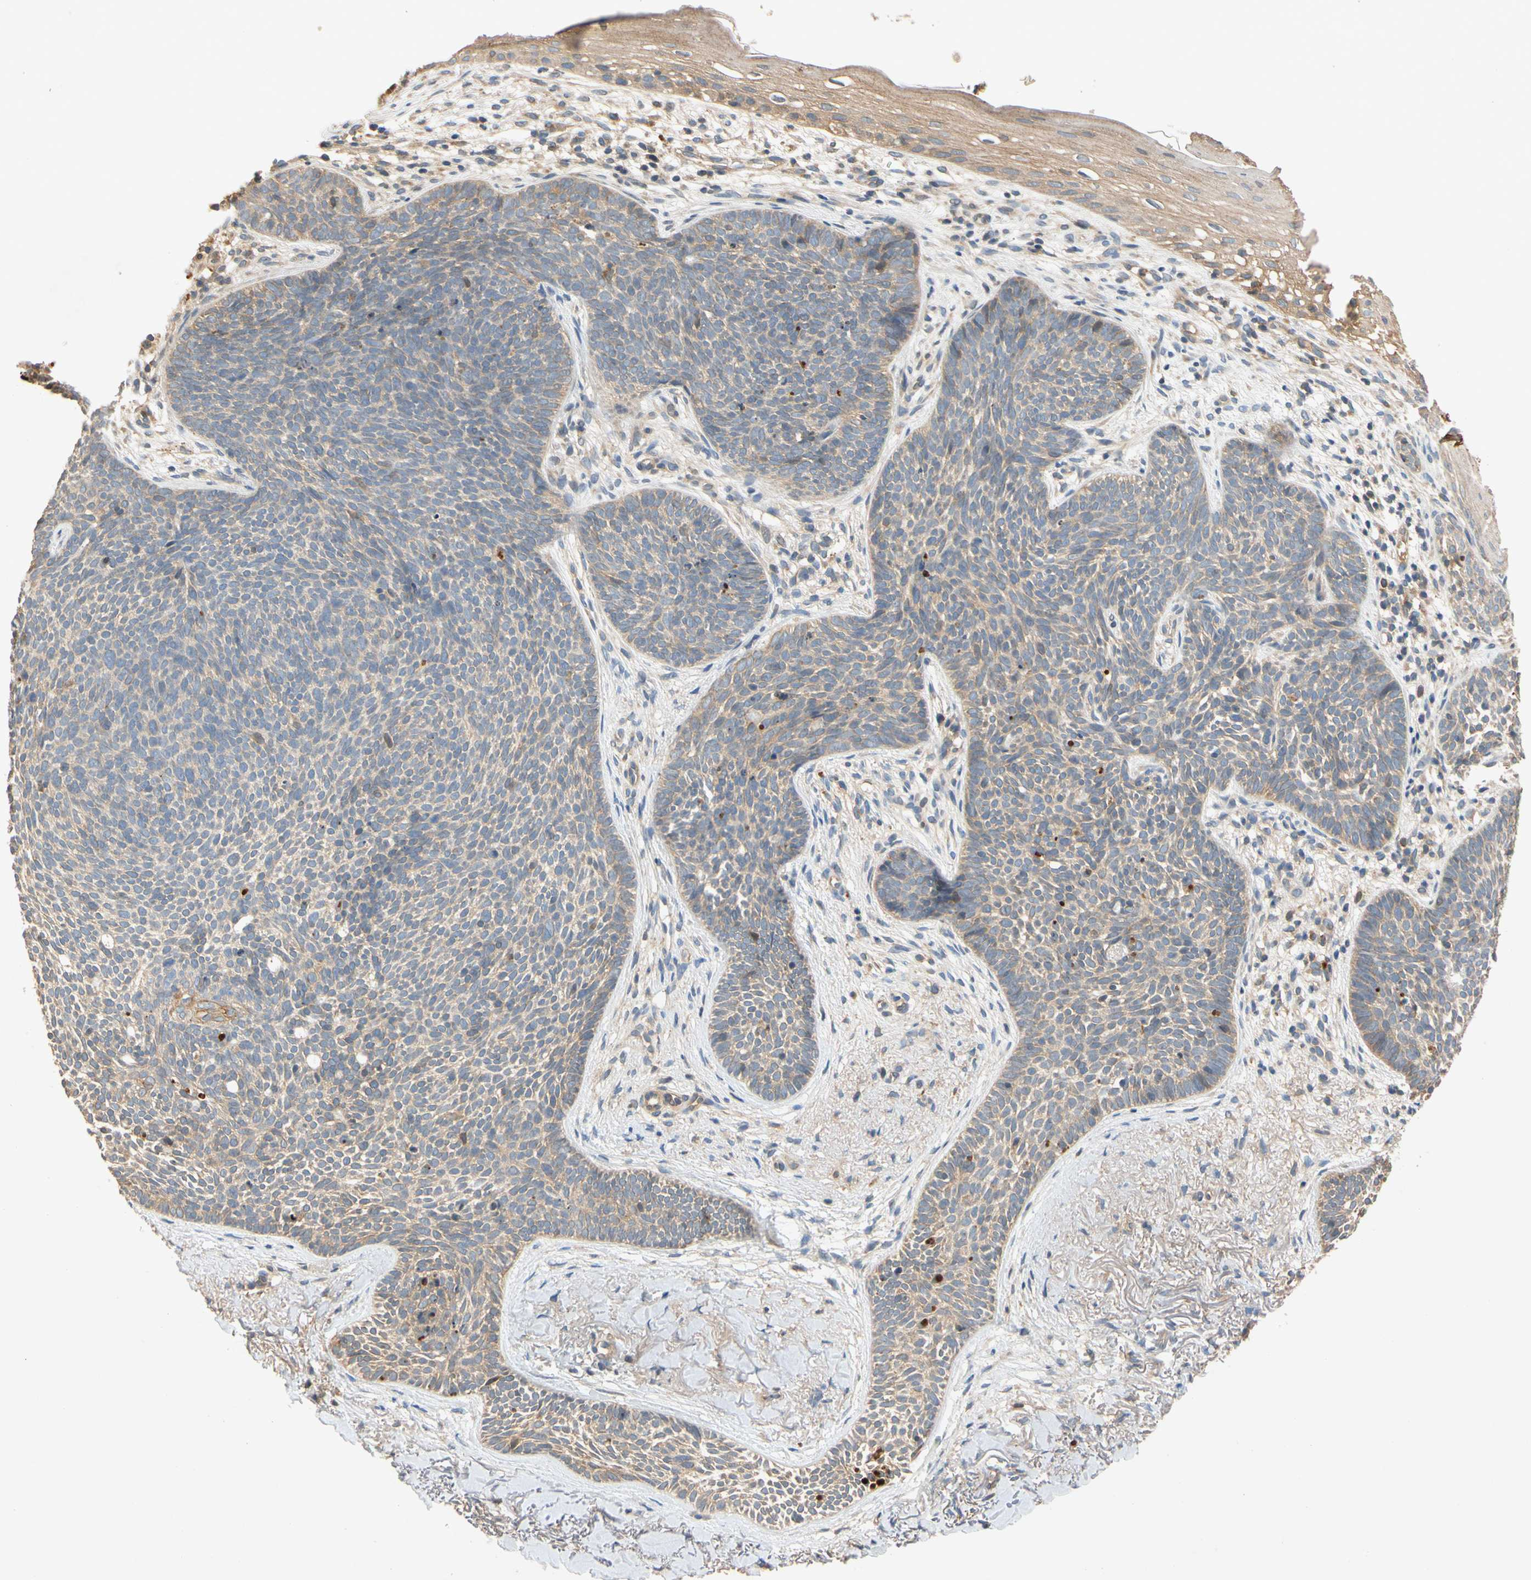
{"staining": {"intensity": "weak", "quantity": "25%-75%", "location": "cytoplasmic/membranous"}, "tissue": "skin cancer", "cell_type": "Tumor cells", "image_type": "cancer", "snomed": [{"axis": "morphology", "description": "Basal cell carcinoma"}, {"axis": "topography", "description": "Skin"}], "caption": "IHC staining of skin cancer, which displays low levels of weak cytoplasmic/membranous expression in about 25%-75% of tumor cells indicating weak cytoplasmic/membranous protein expression. The staining was performed using DAB (3,3'-diaminobenzidine) (brown) for protein detection and nuclei were counterstained in hematoxylin (blue).", "gene": "USP46", "patient": {"sex": "female", "age": 70}}